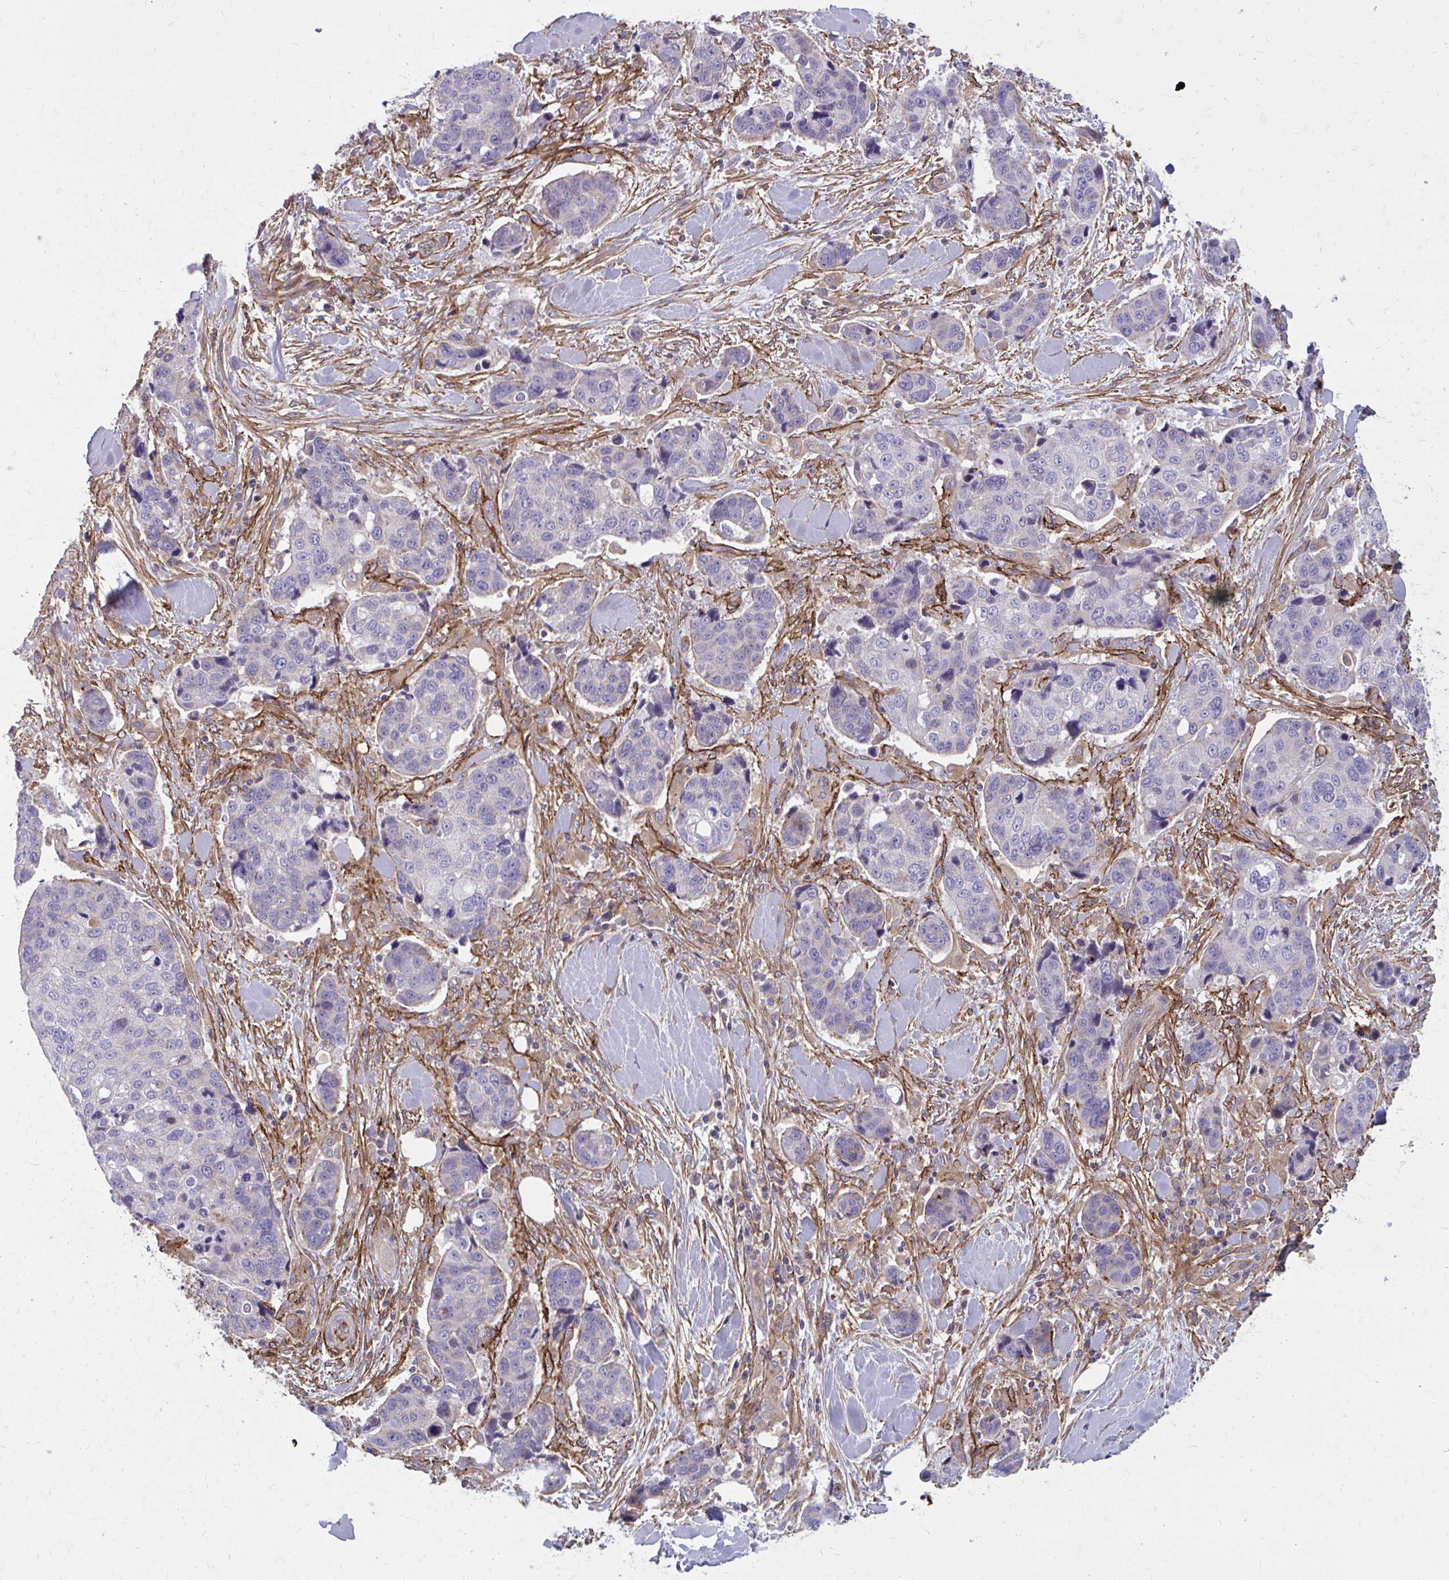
{"staining": {"intensity": "negative", "quantity": "none", "location": "none"}, "tissue": "lung cancer", "cell_type": "Tumor cells", "image_type": "cancer", "snomed": [{"axis": "morphology", "description": "Squamous cell carcinoma, NOS"}, {"axis": "topography", "description": "Lymph node"}, {"axis": "topography", "description": "Lung"}], "caption": "Immunohistochemistry (IHC) photomicrograph of neoplastic tissue: lung squamous cell carcinoma stained with DAB (3,3'-diaminobenzidine) exhibits no significant protein expression in tumor cells. Nuclei are stained in blue.", "gene": "FAP", "patient": {"sex": "male", "age": 61}}